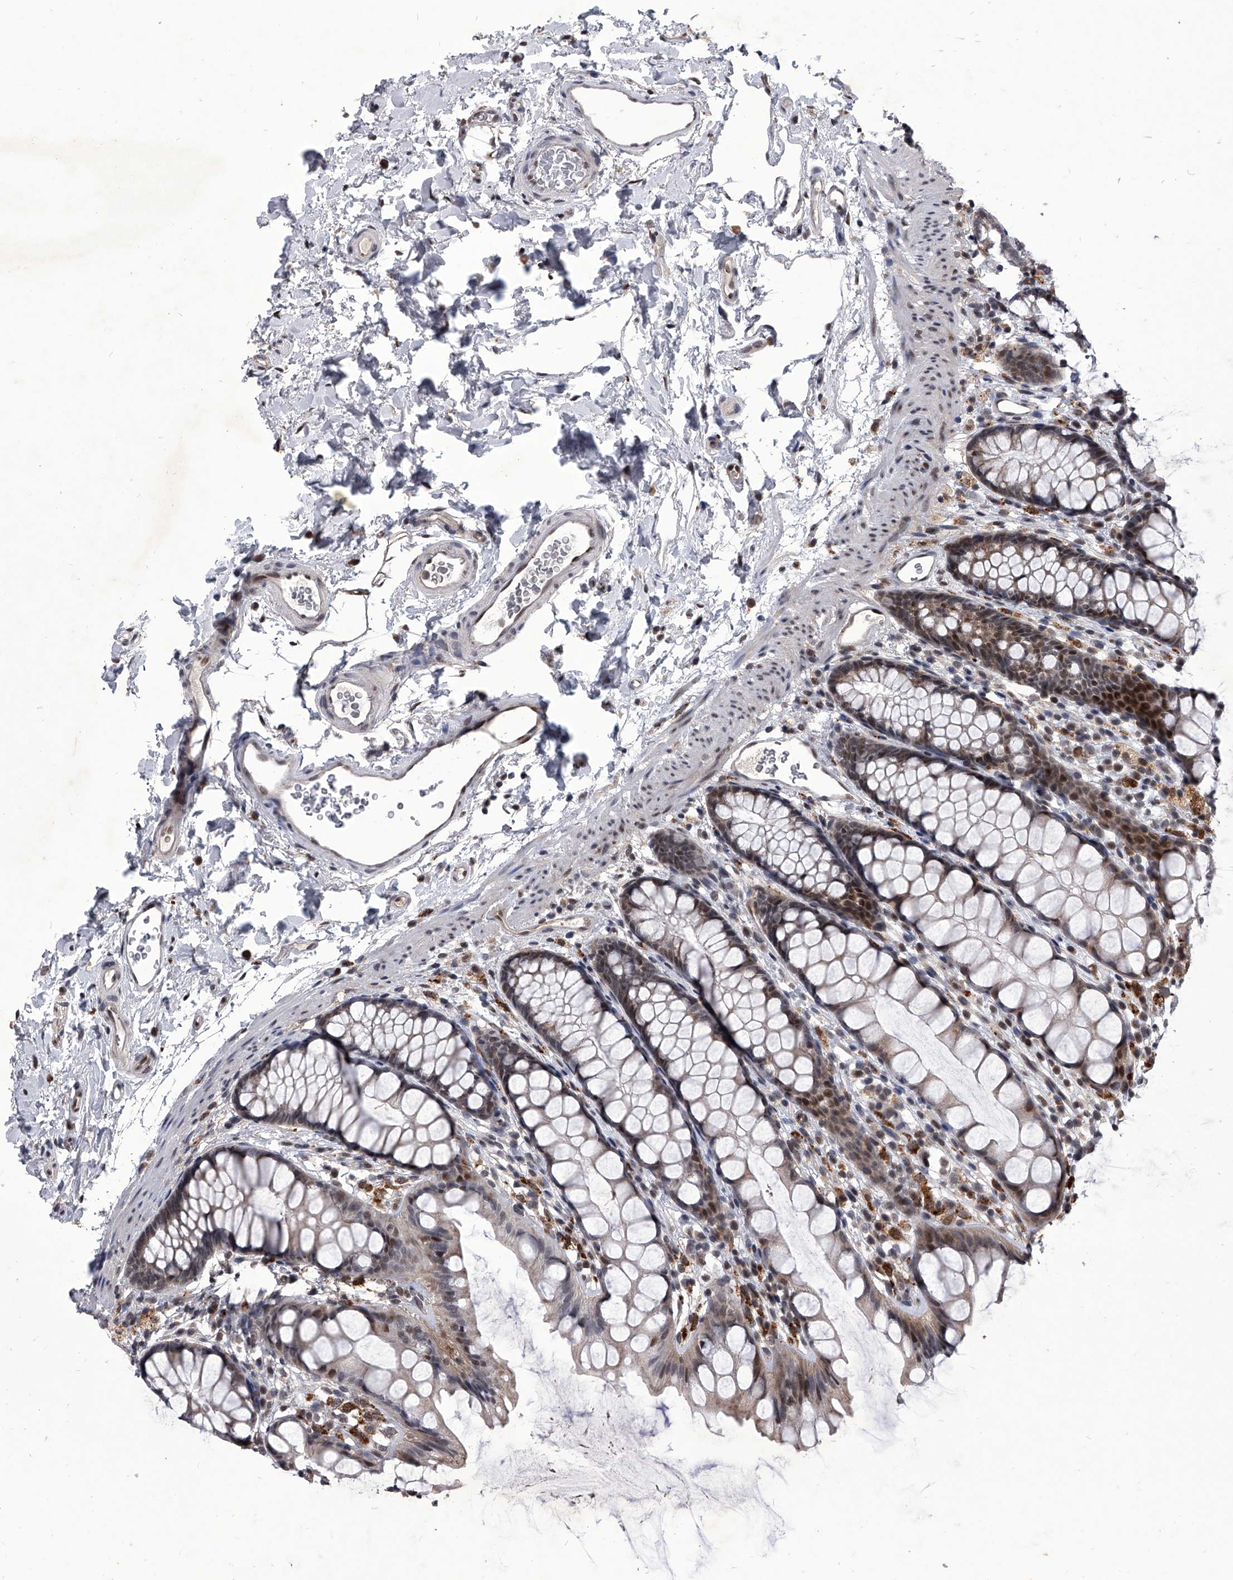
{"staining": {"intensity": "moderate", "quantity": "25%-75%", "location": "cytoplasmic/membranous,nuclear"}, "tissue": "rectum", "cell_type": "Glandular cells", "image_type": "normal", "snomed": [{"axis": "morphology", "description": "Normal tissue, NOS"}, {"axis": "topography", "description": "Rectum"}], "caption": "An immunohistochemistry (IHC) histopathology image of normal tissue is shown. Protein staining in brown labels moderate cytoplasmic/membranous,nuclear positivity in rectum within glandular cells. The protein of interest is stained brown, and the nuclei are stained in blue (DAB (3,3'-diaminobenzidine) IHC with brightfield microscopy, high magnification).", "gene": "CMTR1", "patient": {"sex": "female", "age": 65}}